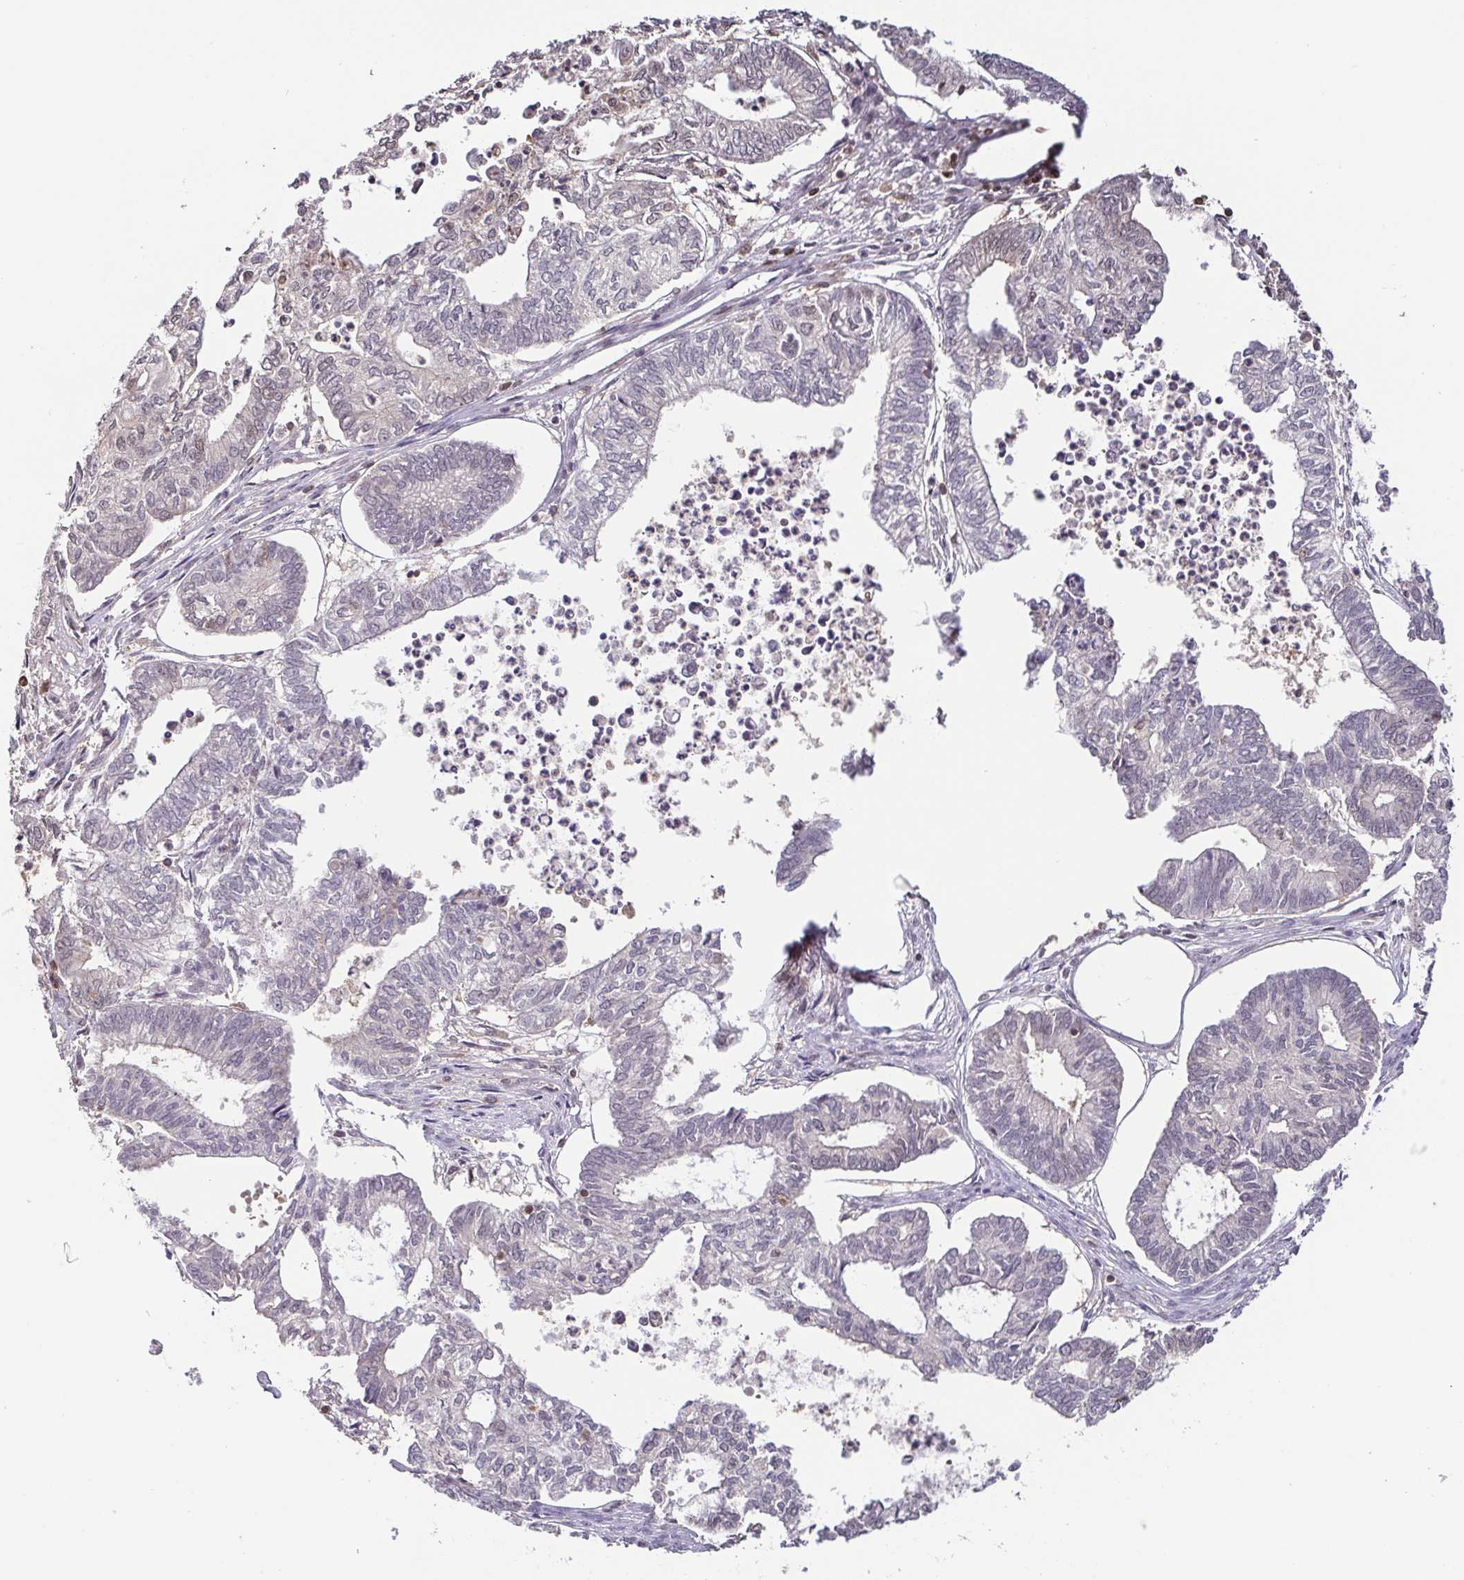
{"staining": {"intensity": "moderate", "quantity": "<25%", "location": "cytoplasmic/membranous,nuclear"}, "tissue": "ovarian cancer", "cell_type": "Tumor cells", "image_type": "cancer", "snomed": [{"axis": "morphology", "description": "Carcinoma, endometroid"}, {"axis": "topography", "description": "Ovary"}], "caption": "Endometroid carcinoma (ovarian) stained for a protein (brown) exhibits moderate cytoplasmic/membranous and nuclear positive staining in about <25% of tumor cells.", "gene": "PSMB9", "patient": {"sex": "female", "age": 64}}